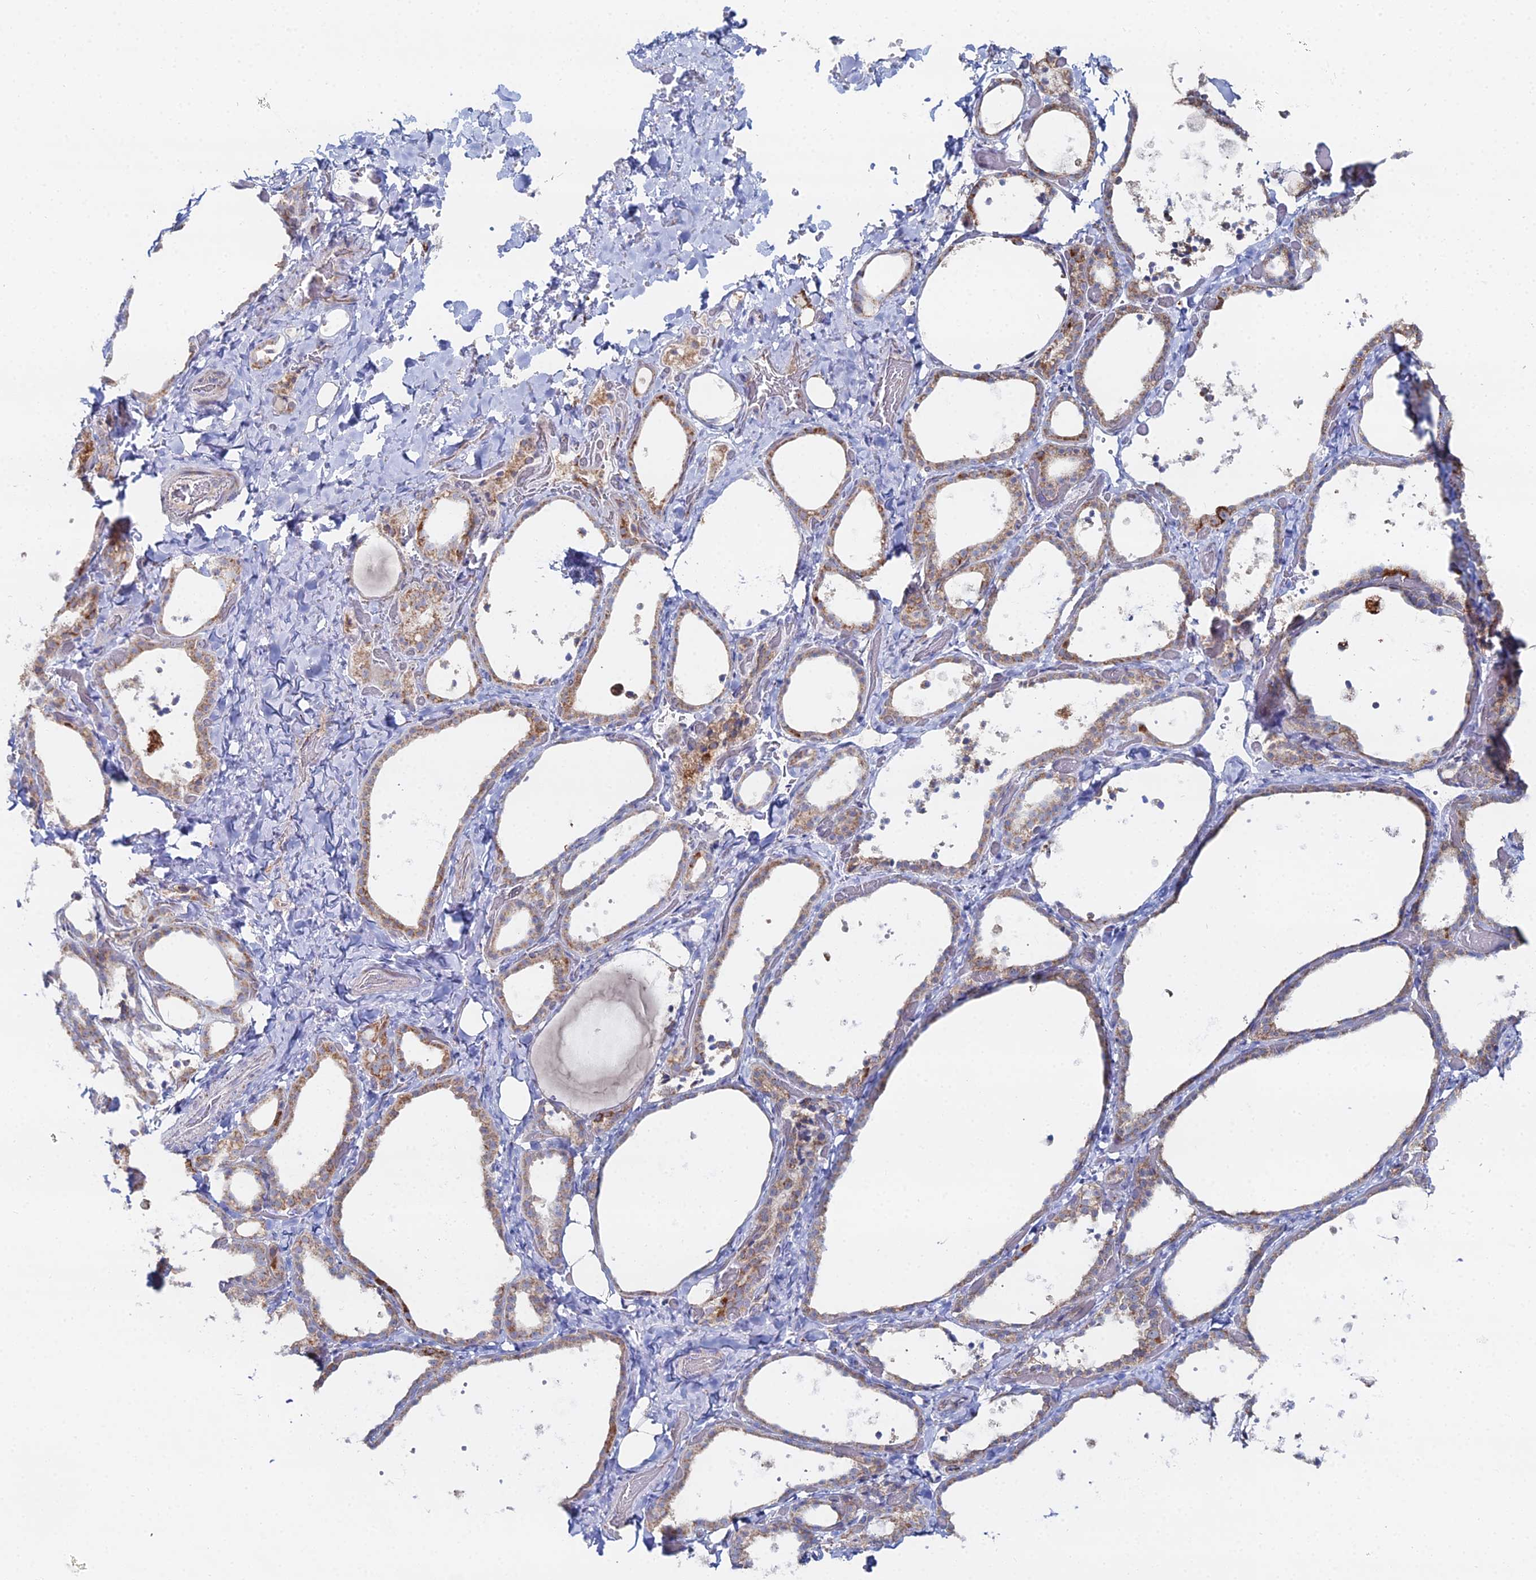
{"staining": {"intensity": "moderate", "quantity": ">75%", "location": "cytoplasmic/membranous"}, "tissue": "thyroid gland", "cell_type": "Glandular cells", "image_type": "normal", "snomed": [{"axis": "morphology", "description": "Normal tissue, NOS"}, {"axis": "topography", "description": "Thyroid gland"}], "caption": "Immunohistochemistry of unremarkable thyroid gland reveals medium levels of moderate cytoplasmic/membranous staining in about >75% of glandular cells. (Brightfield microscopy of DAB IHC at high magnification).", "gene": "MPC1", "patient": {"sex": "female", "age": 44}}